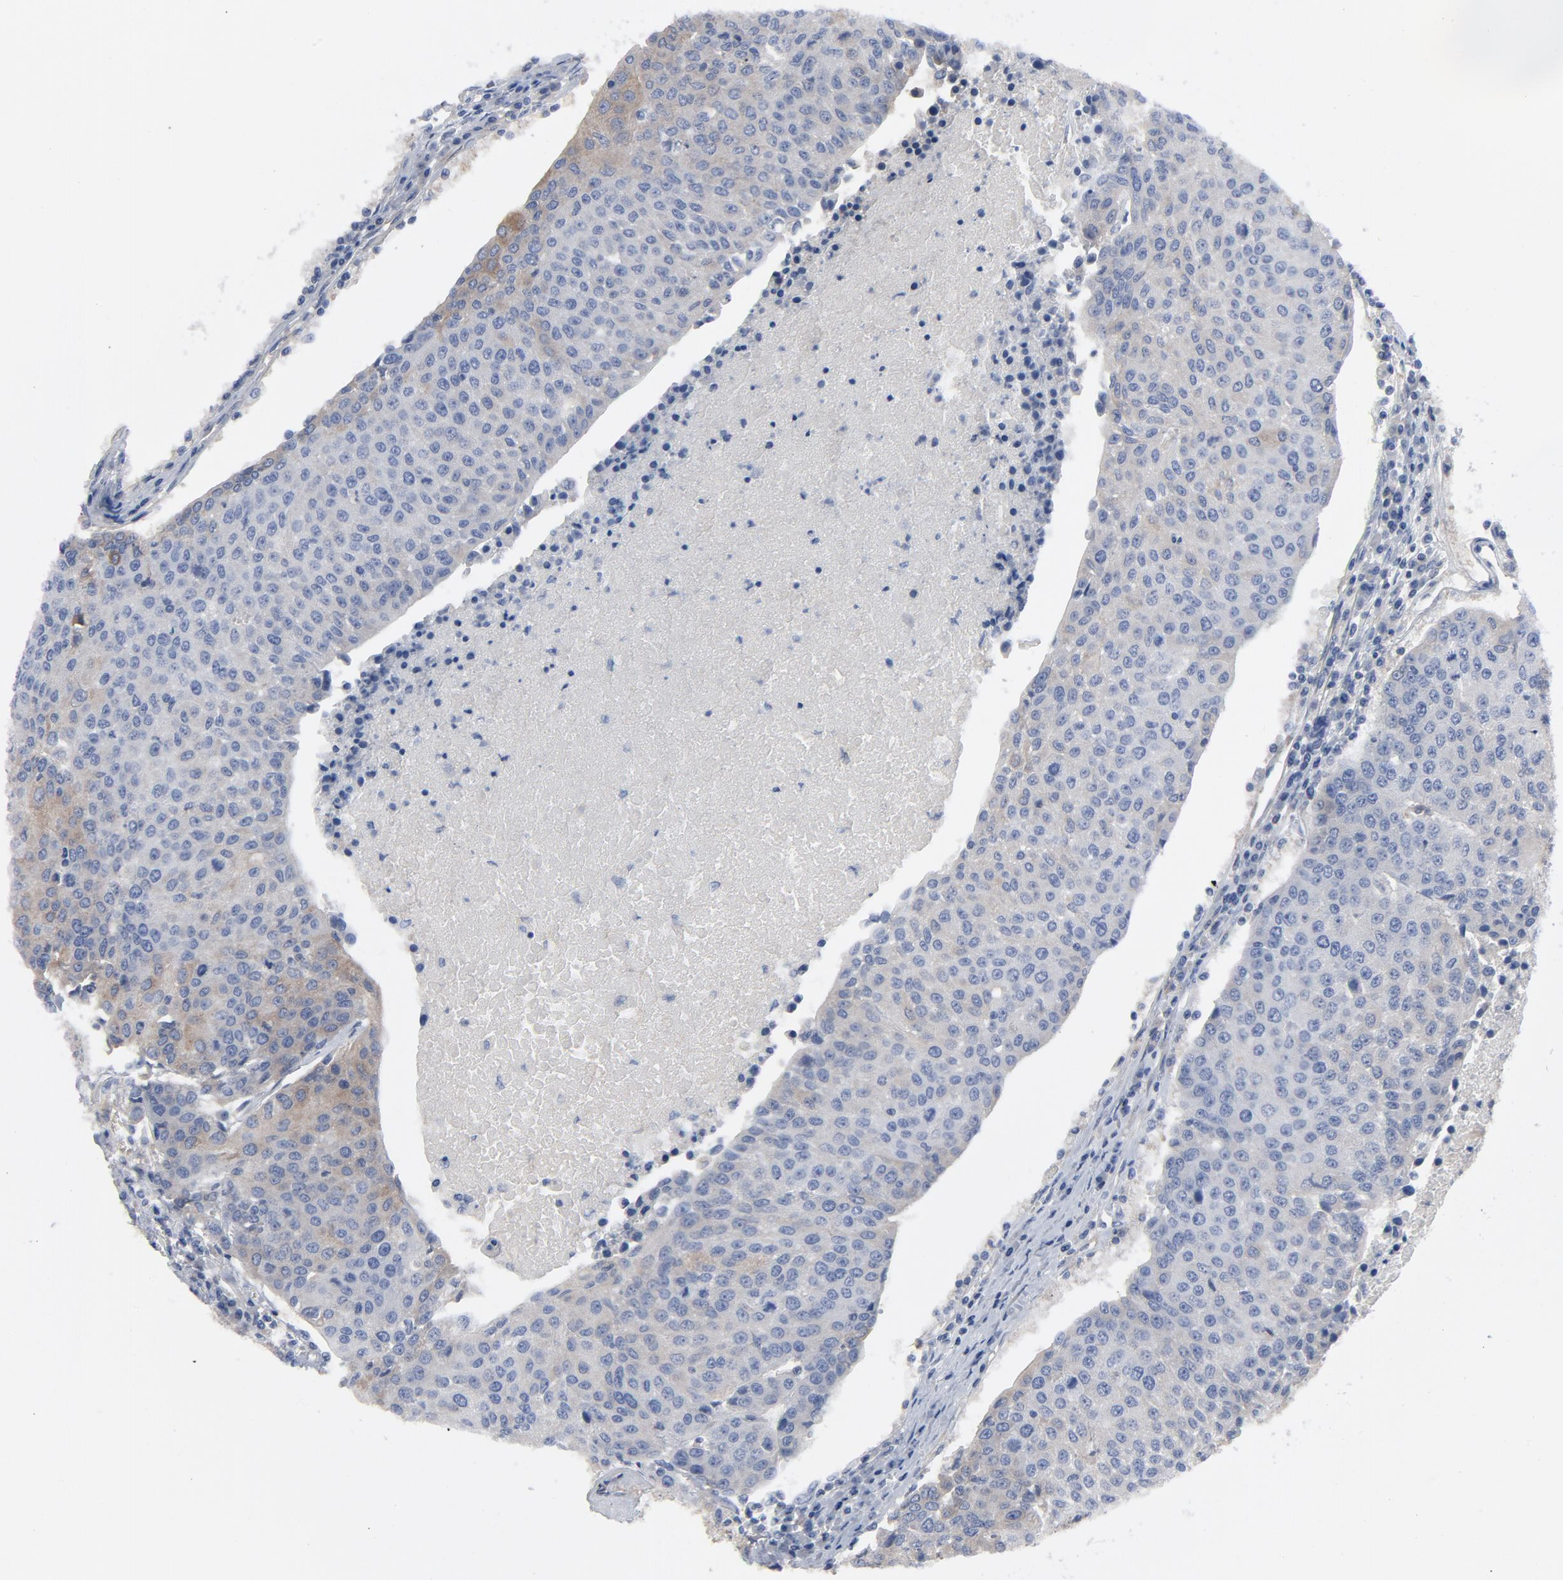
{"staining": {"intensity": "moderate", "quantity": "<25%", "location": "cytoplasmic/membranous"}, "tissue": "urothelial cancer", "cell_type": "Tumor cells", "image_type": "cancer", "snomed": [{"axis": "morphology", "description": "Urothelial carcinoma, High grade"}, {"axis": "topography", "description": "Urinary bladder"}], "caption": "The histopathology image reveals immunohistochemical staining of urothelial carcinoma (high-grade). There is moderate cytoplasmic/membranous positivity is present in about <25% of tumor cells. (DAB IHC with brightfield microscopy, high magnification).", "gene": "DYNLT3", "patient": {"sex": "female", "age": 85}}